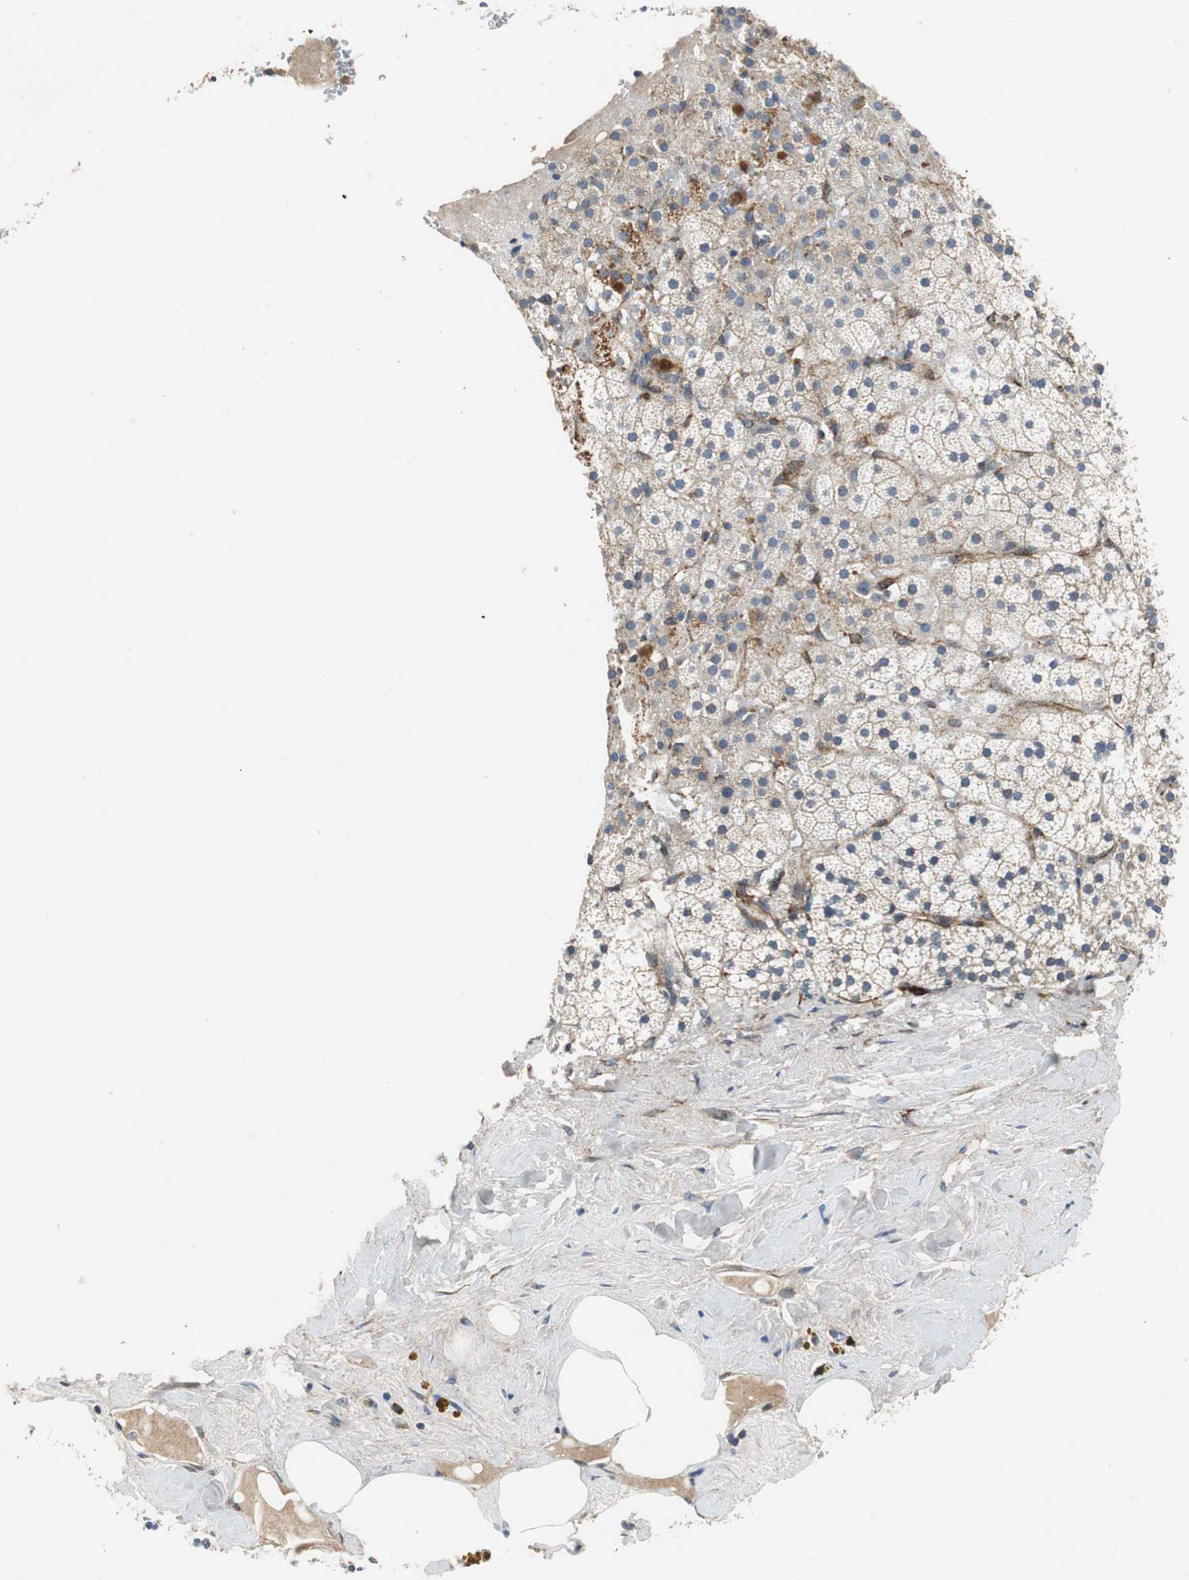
{"staining": {"intensity": "weak", "quantity": ">75%", "location": "cytoplasmic/membranous"}, "tissue": "adrenal gland", "cell_type": "Glandular cells", "image_type": "normal", "snomed": [{"axis": "morphology", "description": "Normal tissue, NOS"}, {"axis": "topography", "description": "Adrenal gland"}], "caption": "This is a photomicrograph of IHC staining of normal adrenal gland, which shows weak expression in the cytoplasmic/membranous of glandular cells.", "gene": "ISCU", "patient": {"sex": "male", "age": 35}}